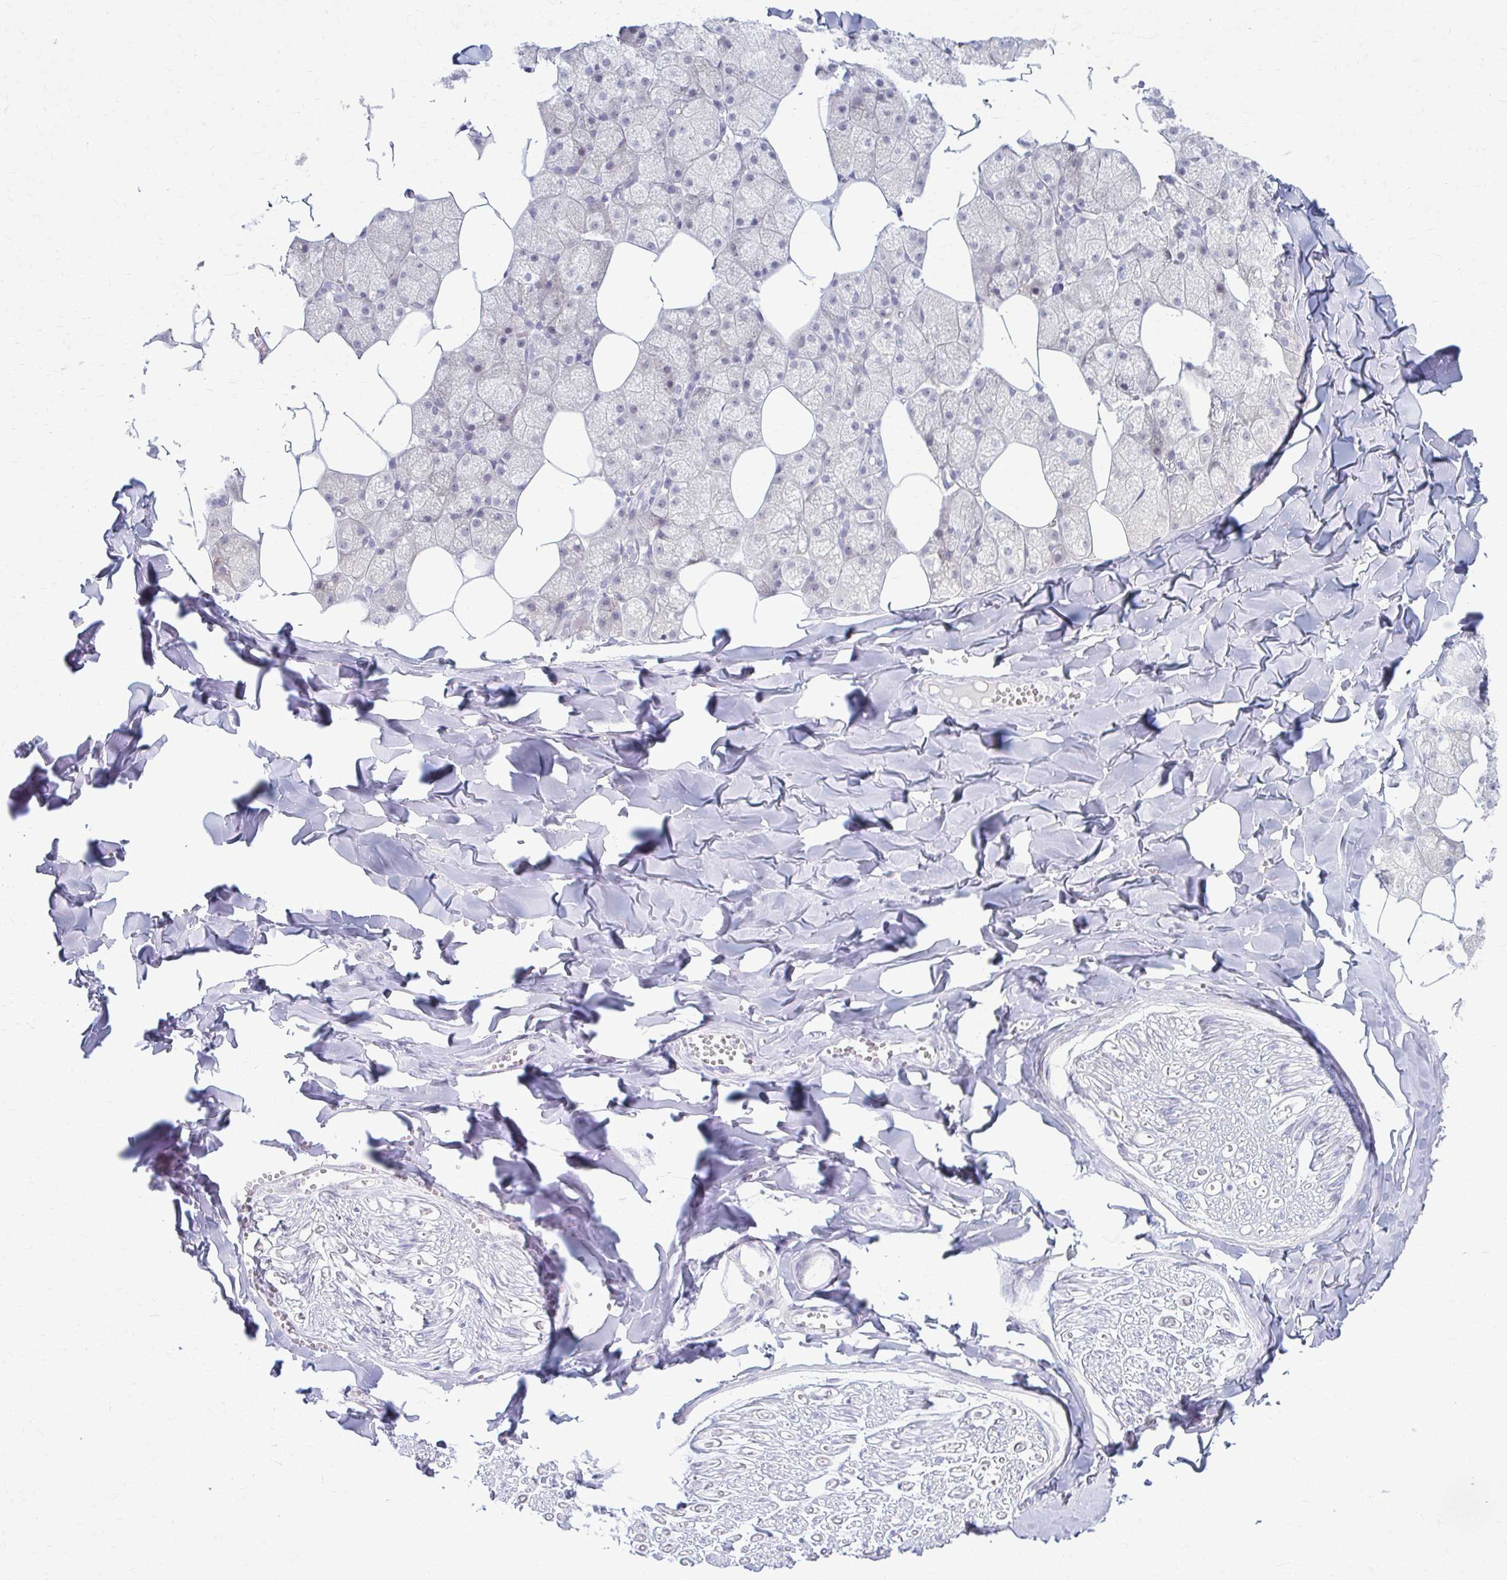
{"staining": {"intensity": "negative", "quantity": "none", "location": "none"}, "tissue": "salivary gland", "cell_type": "Glandular cells", "image_type": "normal", "snomed": [{"axis": "morphology", "description": "Normal tissue, NOS"}, {"axis": "topography", "description": "Salivary gland"}, {"axis": "topography", "description": "Peripheral nerve tissue"}], "caption": "Photomicrograph shows no protein expression in glandular cells of normal salivary gland. (Immunohistochemistry (ihc), brightfield microscopy, high magnification).", "gene": "LDLRAP1", "patient": {"sex": "male", "age": 38}}